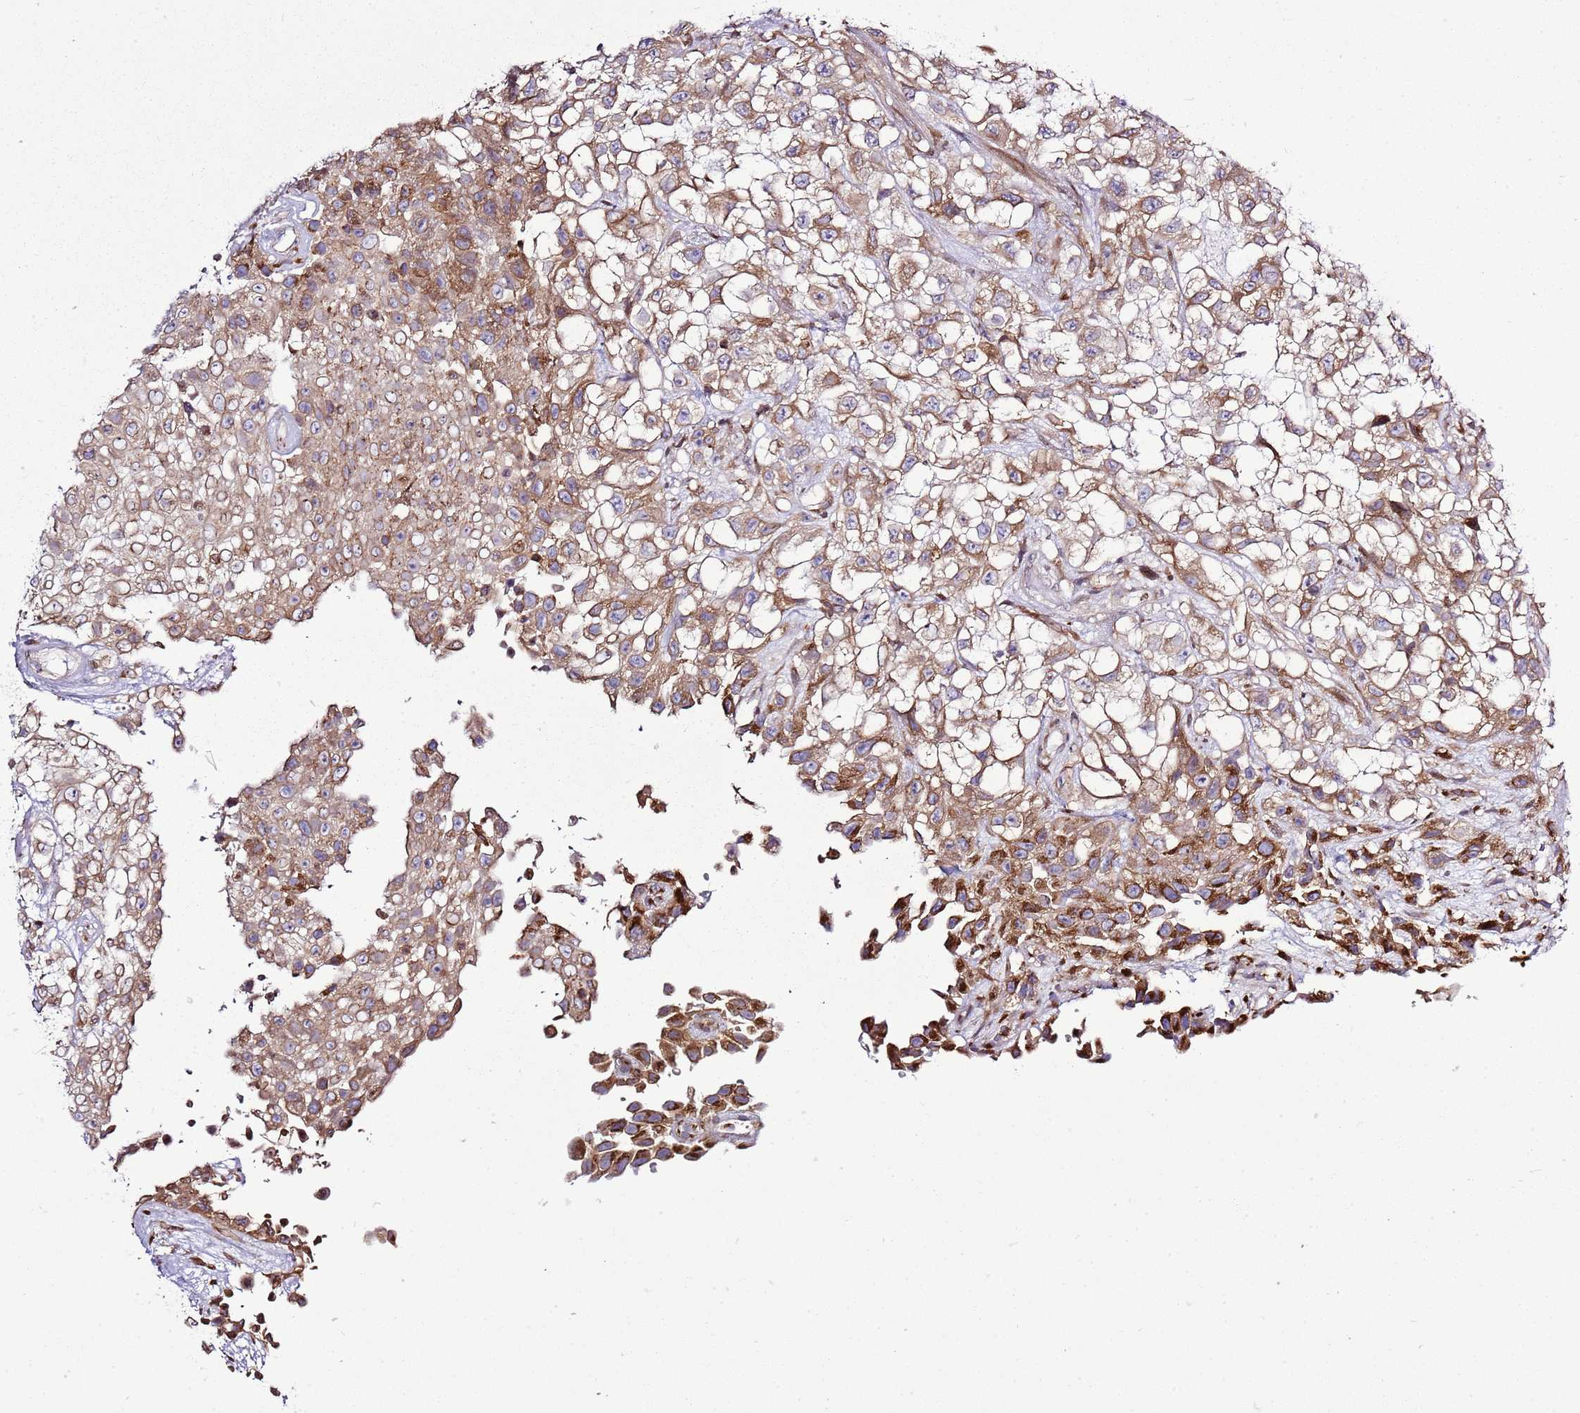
{"staining": {"intensity": "moderate", "quantity": ">75%", "location": "cytoplasmic/membranous"}, "tissue": "urothelial cancer", "cell_type": "Tumor cells", "image_type": "cancer", "snomed": [{"axis": "morphology", "description": "Urothelial carcinoma, High grade"}, {"axis": "topography", "description": "Urinary bladder"}], "caption": "Immunohistochemistry (IHC) (DAB) staining of human urothelial cancer exhibits moderate cytoplasmic/membranous protein staining in approximately >75% of tumor cells. The protein is shown in brown color, while the nuclei are stained blue.", "gene": "TMED10", "patient": {"sex": "male", "age": 56}}